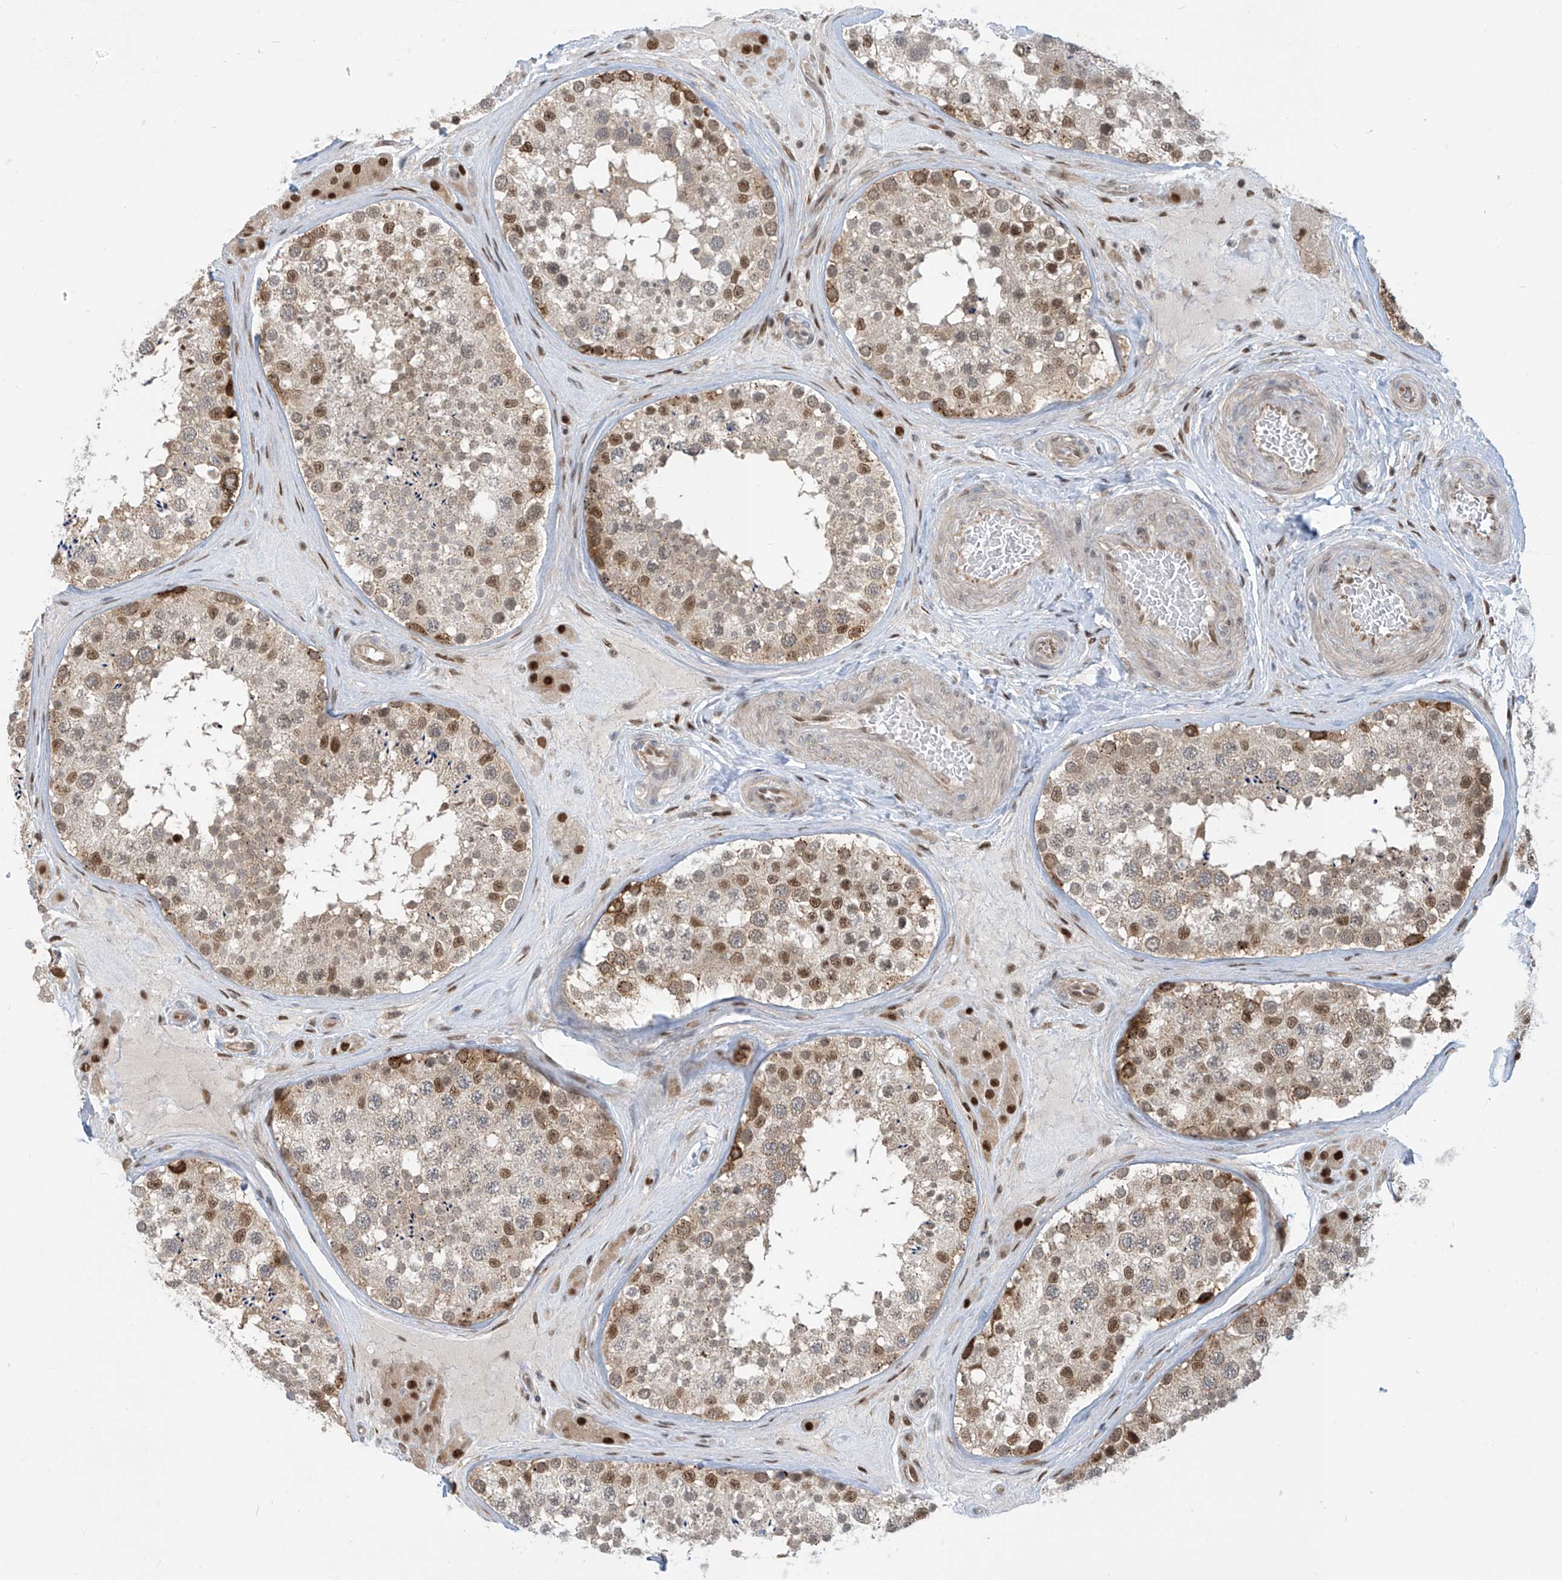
{"staining": {"intensity": "strong", "quantity": "<25%", "location": "cytoplasmic/membranous,nuclear"}, "tissue": "testis", "cell_type": "Cells in seminiferous ducts", "image_type": "normal", "snomed": [{"axis": "morphology", "description": "Normal tissue, NOS"}, {"axis": "topography", "description": "Testis"}], "caption": "This image displays immunohistochemistry staining of normal testis, with medium strong cytoplasmic/membranous,nuclear staining in approximately <25% of cells in seminiferous ducts.", "gene": "LAGE3", "patient": {"sex": "male", "age": 46}}